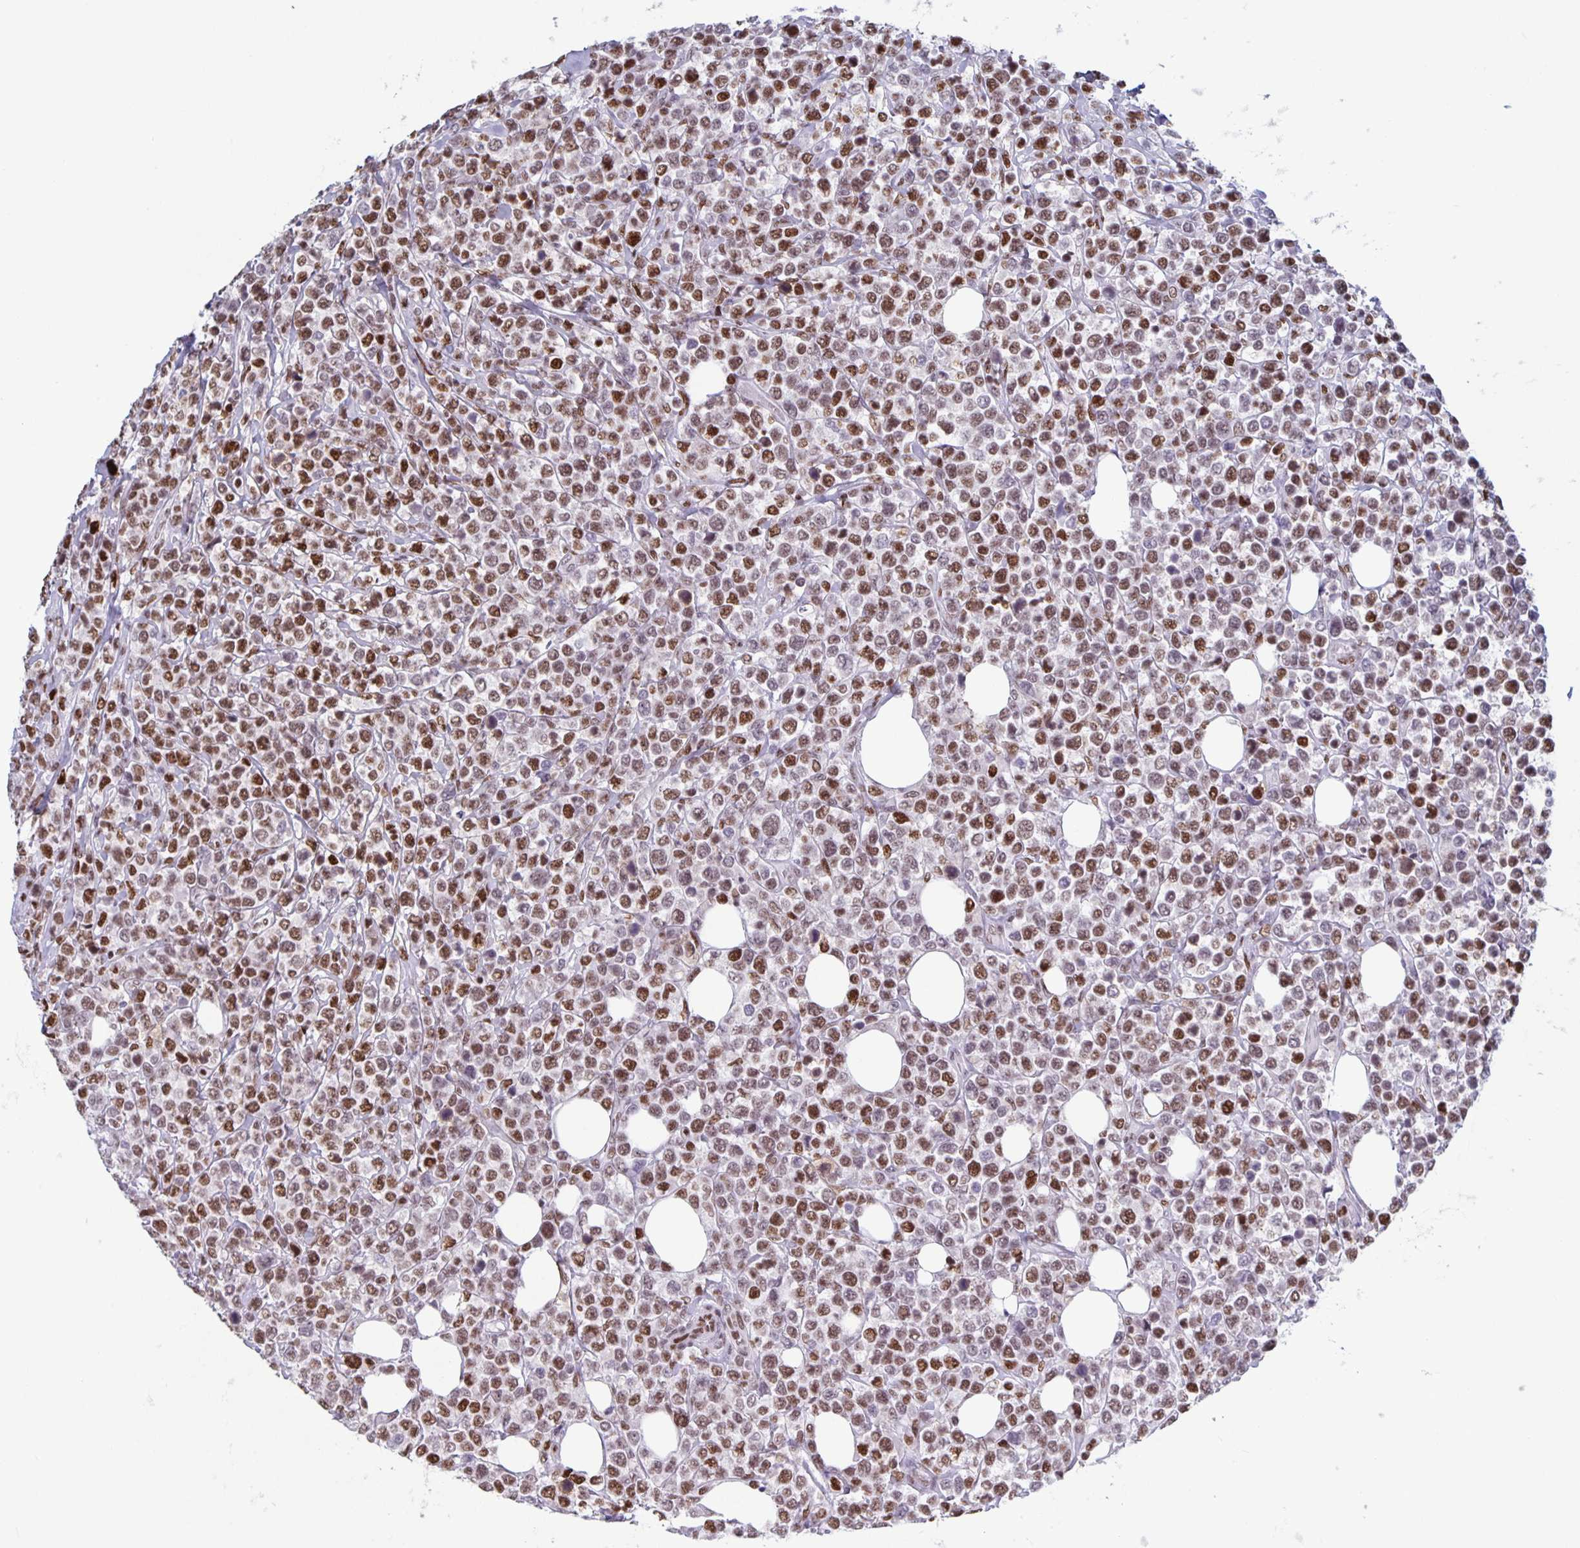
{"staining": {"intensity": "moderate", "quantity": ">75%", "location": "nuclear"}, "tissue": "lymphoma", "cell_type": "Tumor cells", "image_type": "cancer", "snomed": [{"axis": "morphology", "description": "Malignant lymphoma, non-Hodgkin's type, High grade"}, {"axis": "topography", "description": "Soft tissue"}], "caption": "A micrograph of malignant lymphoma, non-Hodgkin's type (high-grade) stained for a protein exhibits moderate nuclear brown staining in tumor cells.", "gene": "JUND", "patient": {"sex": "female", "age": 56}}